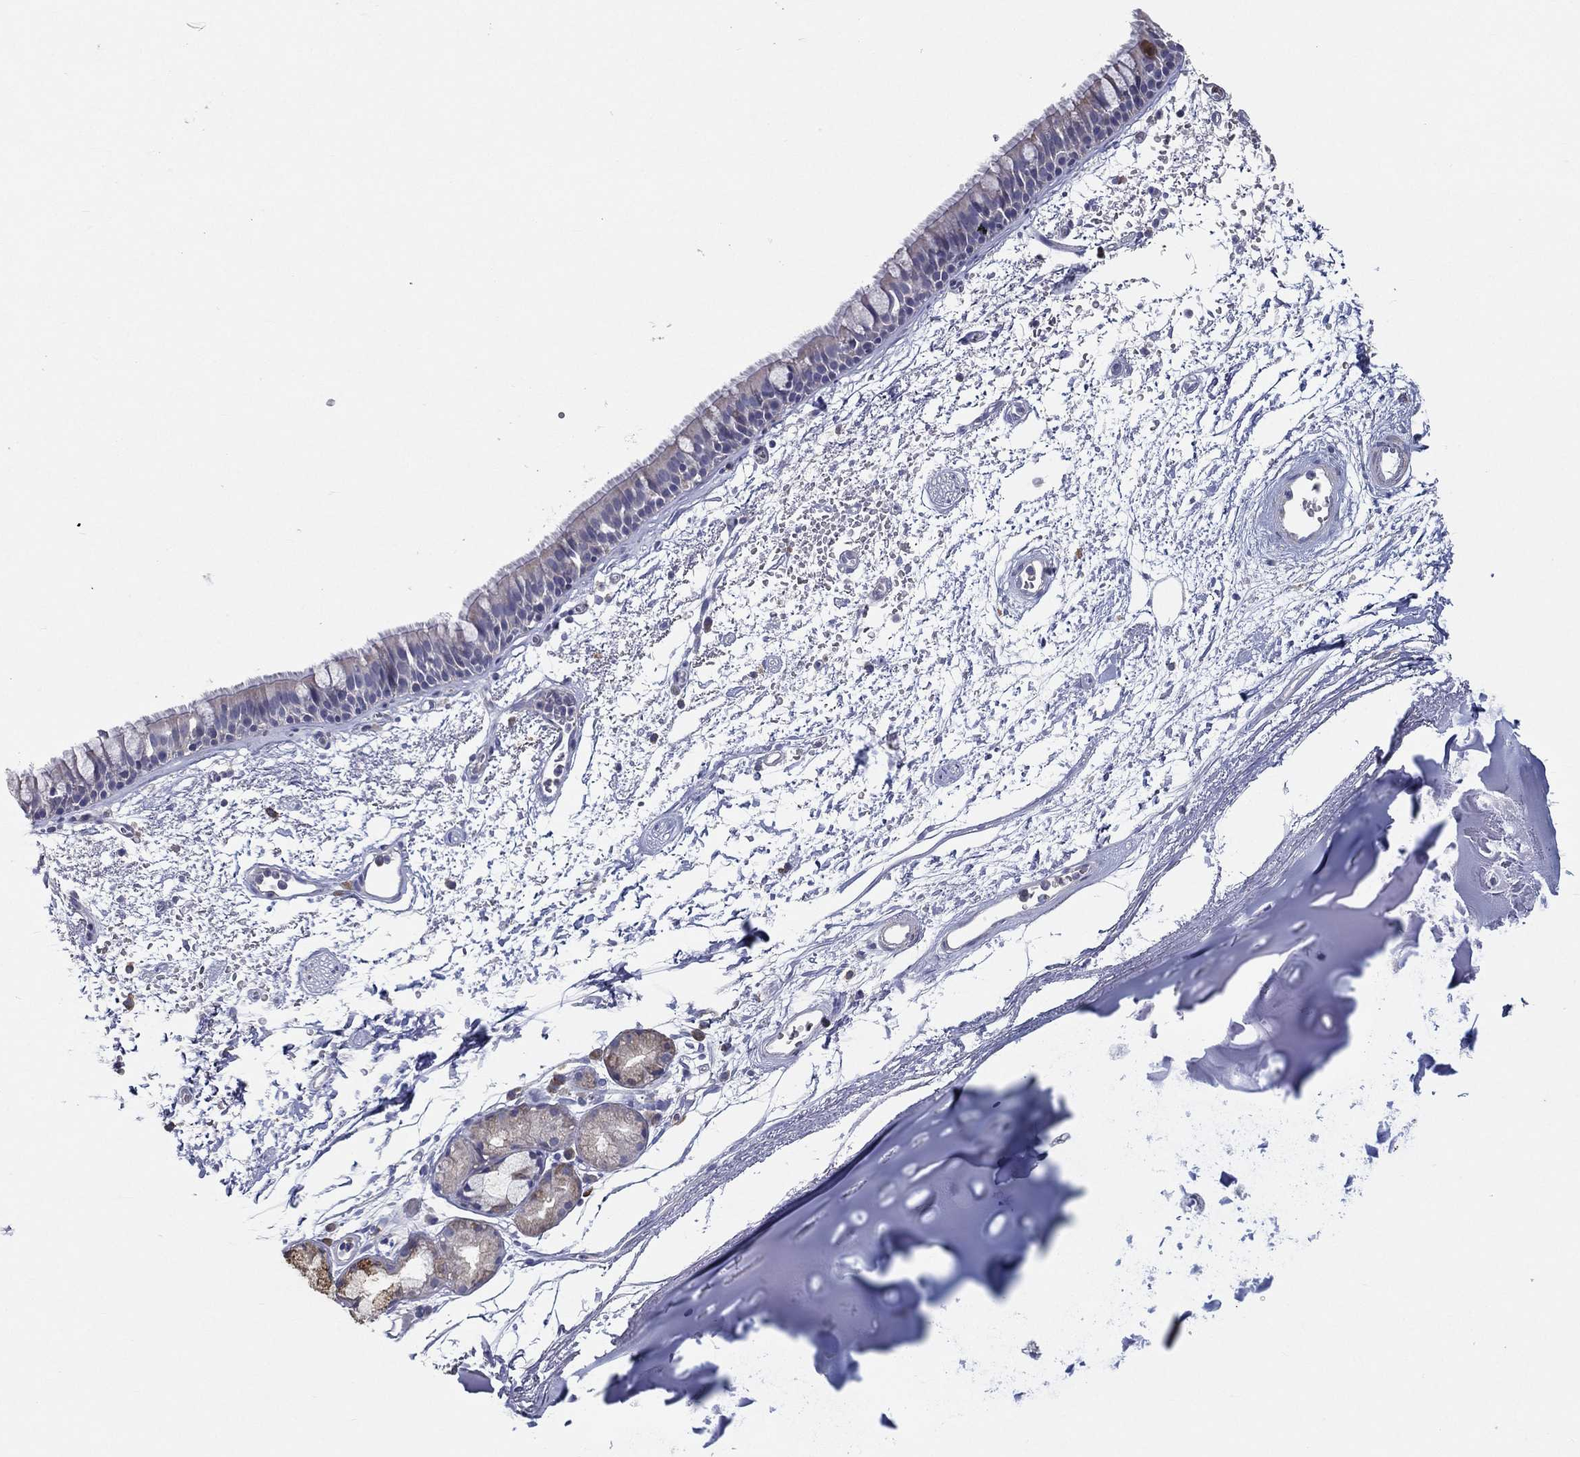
{"staining": {"intensity": "negative", "quantity": "none", "location": "none"}, "tissue": "bronchus", "cell_type": "Respiratory epithelial cells", "image_type": "normal", "snomed": [{"axis": "morphology", "description": "Normal tissue, NOS"}, {"axis": "topography", "description": "Cartilage tissue"}, {"axis": "topography", "description": "Bronchus"}], "caption": "The photomicrograph exhibits no significant staining in respiratory epithelial cells of bronchus.", "gene": "PCSK1", "patient": {"sex": "male", "age": 66}}